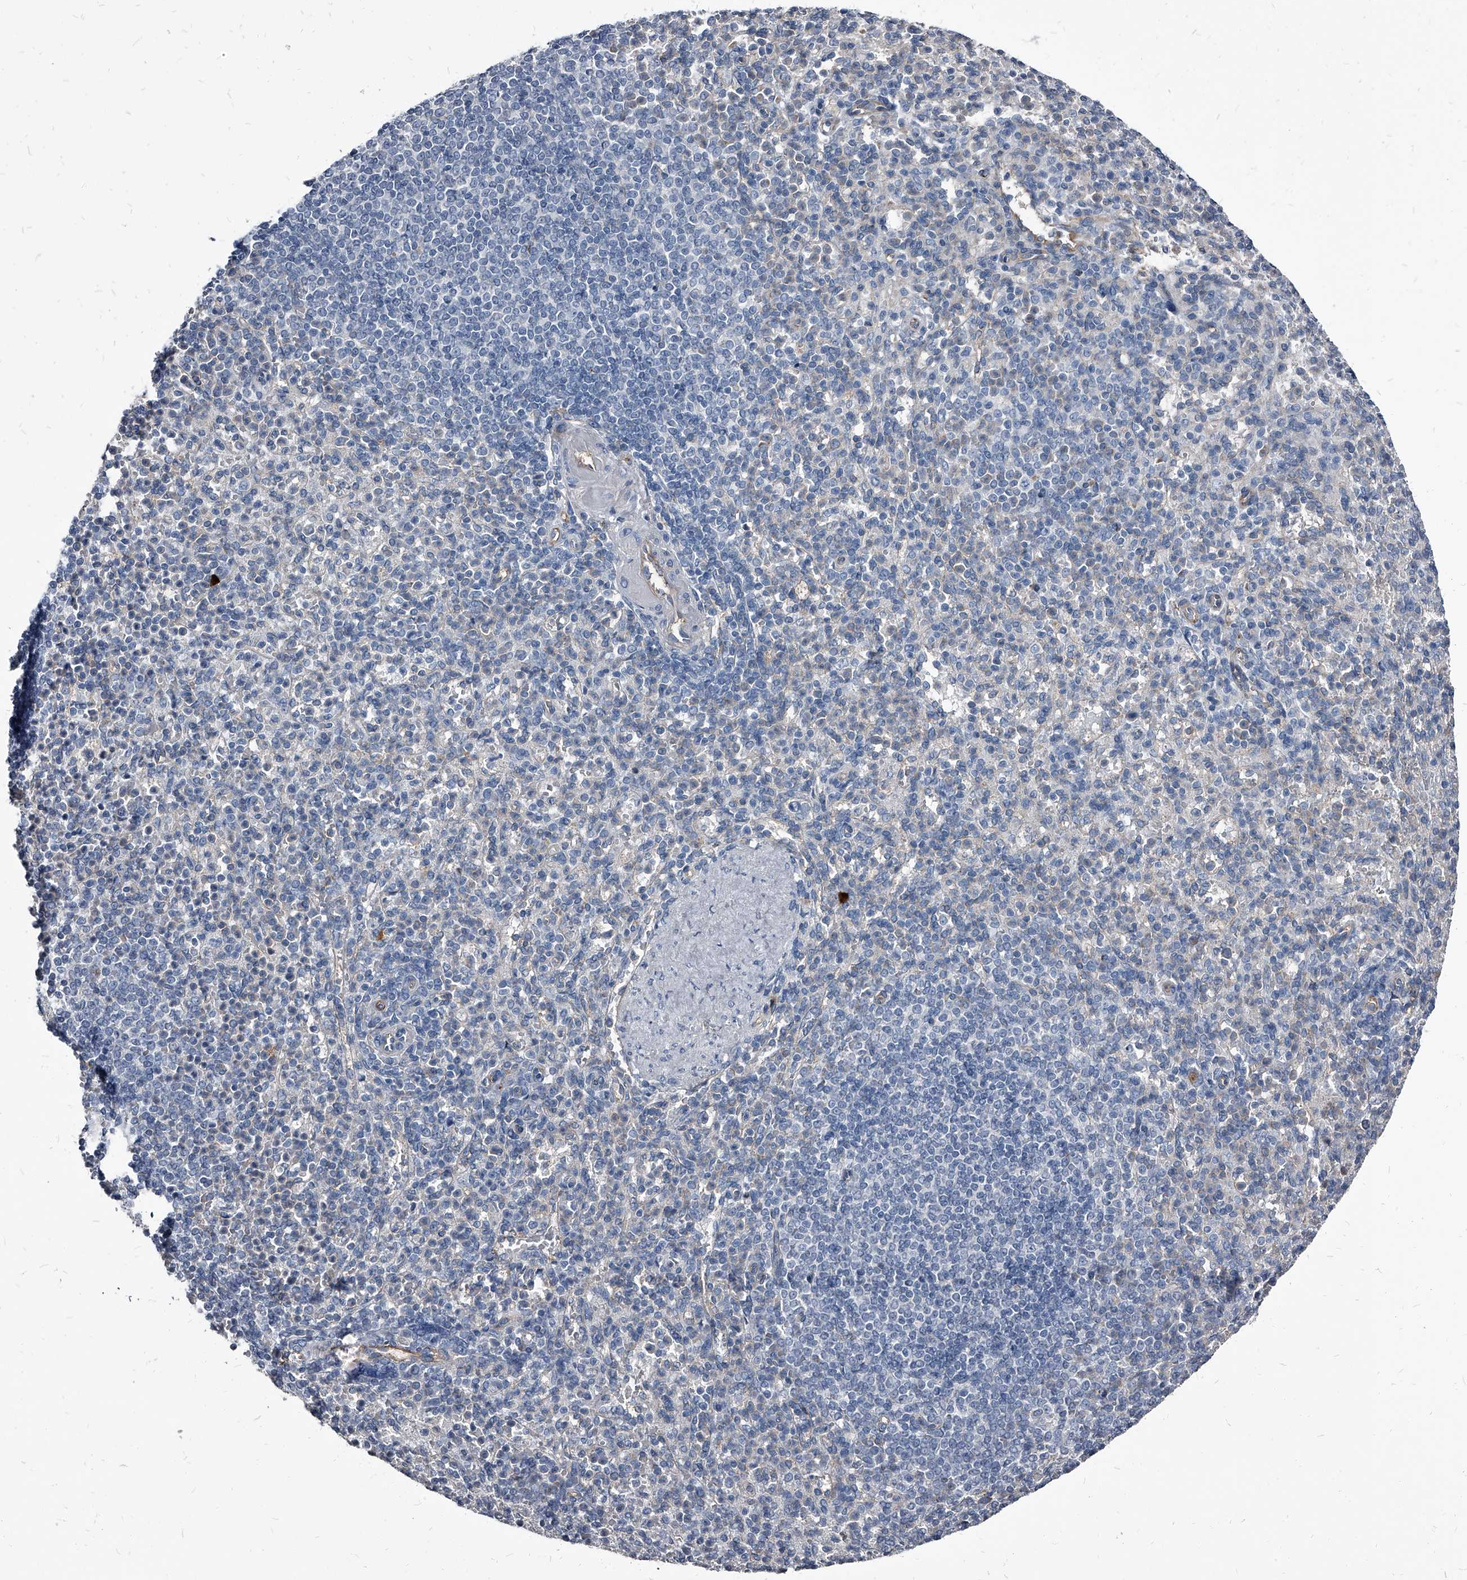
{"staining": {"intensity": "negative", "quantity": "none", "location": "none"}, "tissue": "spleen", "cell_type": "Cells in red pulp", "image_type": "normal", "snomed": [{"axis": "morphology", "description": "Normal tissue, NOS"}, {"axis": "topography", "description": "Spleen"}], "caption": "Immunohistochemical staining of unremarkable human spleen demonstrates no significant expression in cells in red pulp.", "gene": "PGLYRP3", "patient": {"sex": "female", "age": 74}}